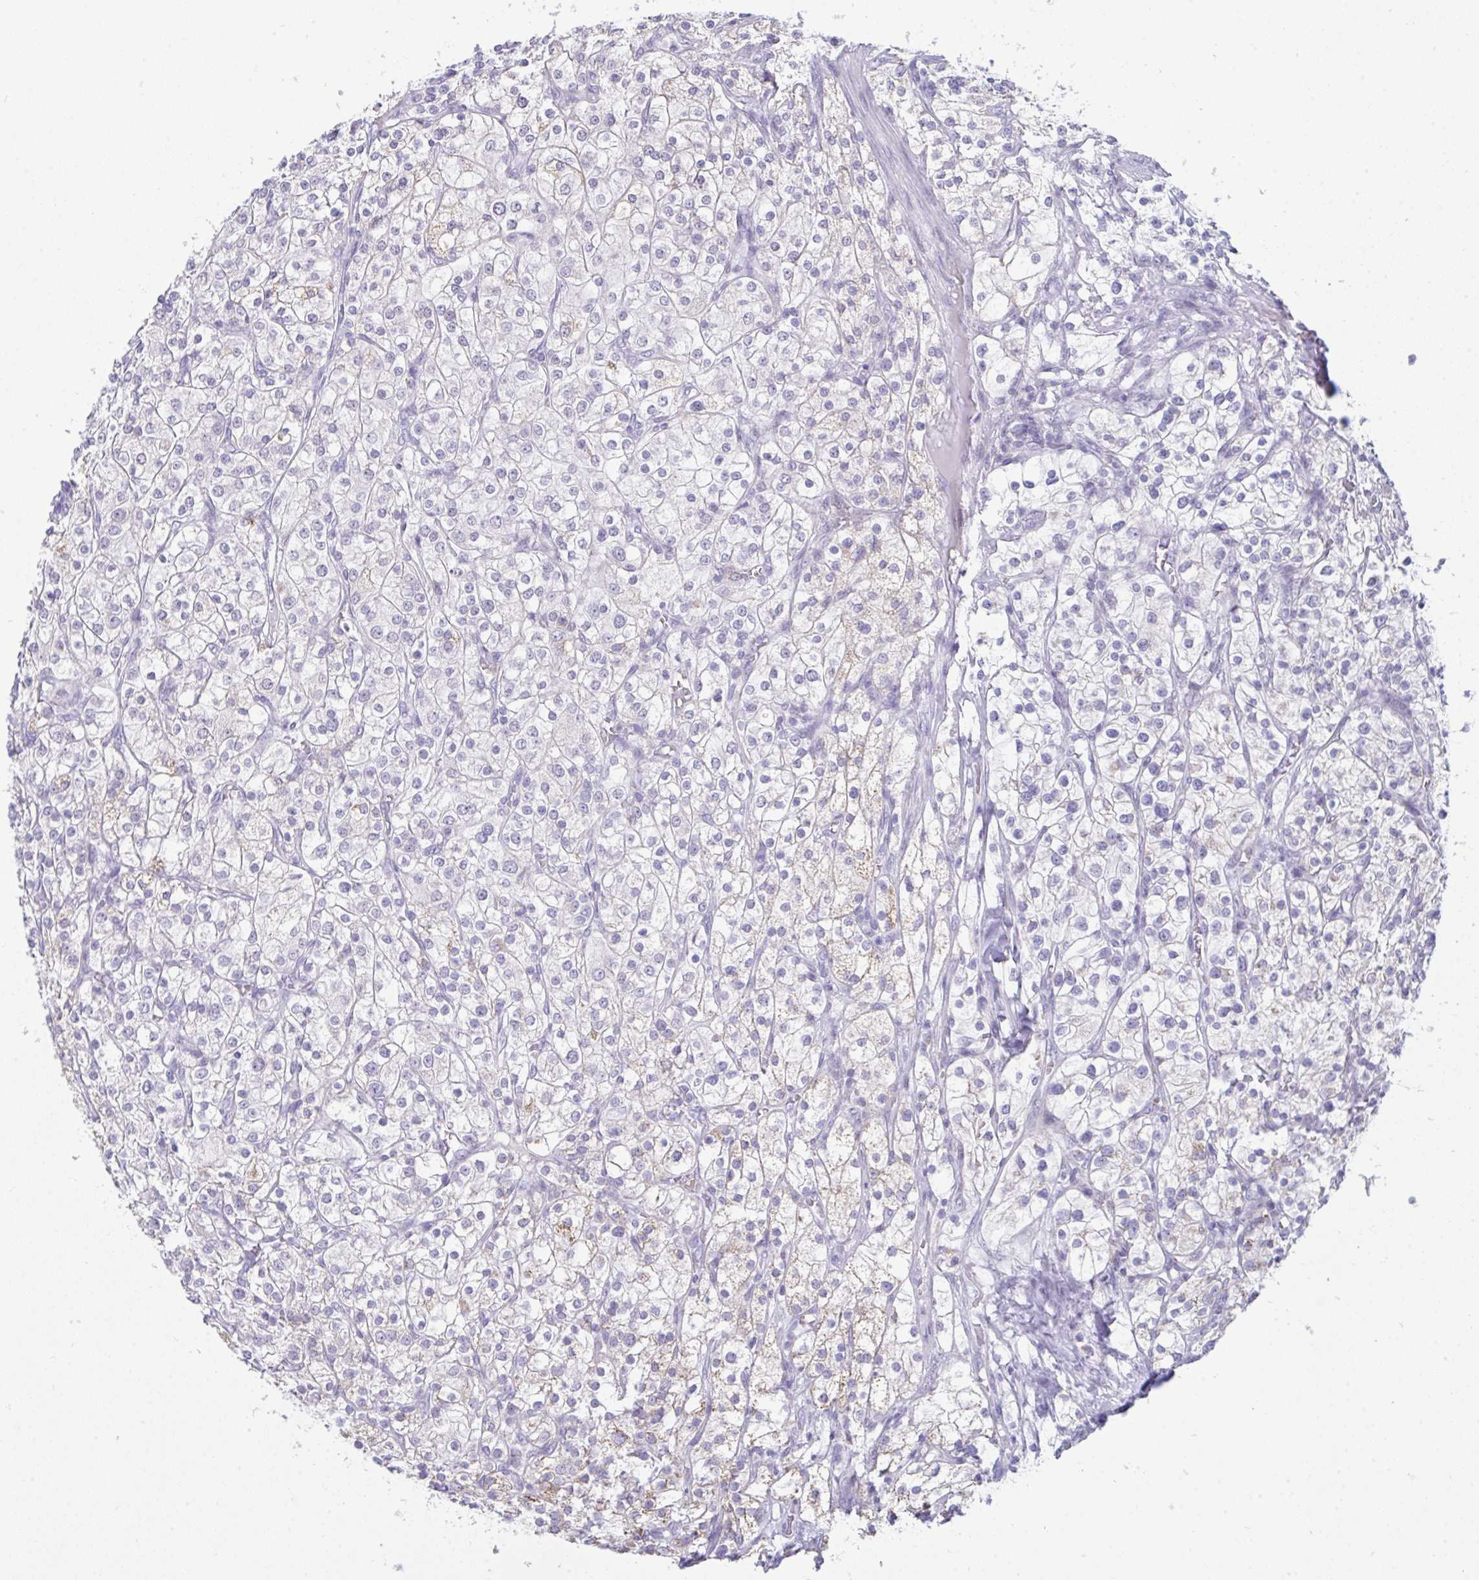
{"staining": {"intensity": "weak", "quantity": "<25%", "location": "cytoplasmic/membranous"}, "tissue": "renal cancer", "cell_type": "Tumor cells", "image_type": "cancer", "snomed": [{"axis": "morphology", "description": "Adenocarcinoma, NOS"}, {"axis": "topography", "description": "Kidney"}], "caption": "Immunohistochemistry photomicrograph of renal adenocarcinoma stained for a protein (brown), which exhibits no positivity in tumor cells.", "gene": "PLA2G12B", "patient": {"sex": "male", "age": 80}}